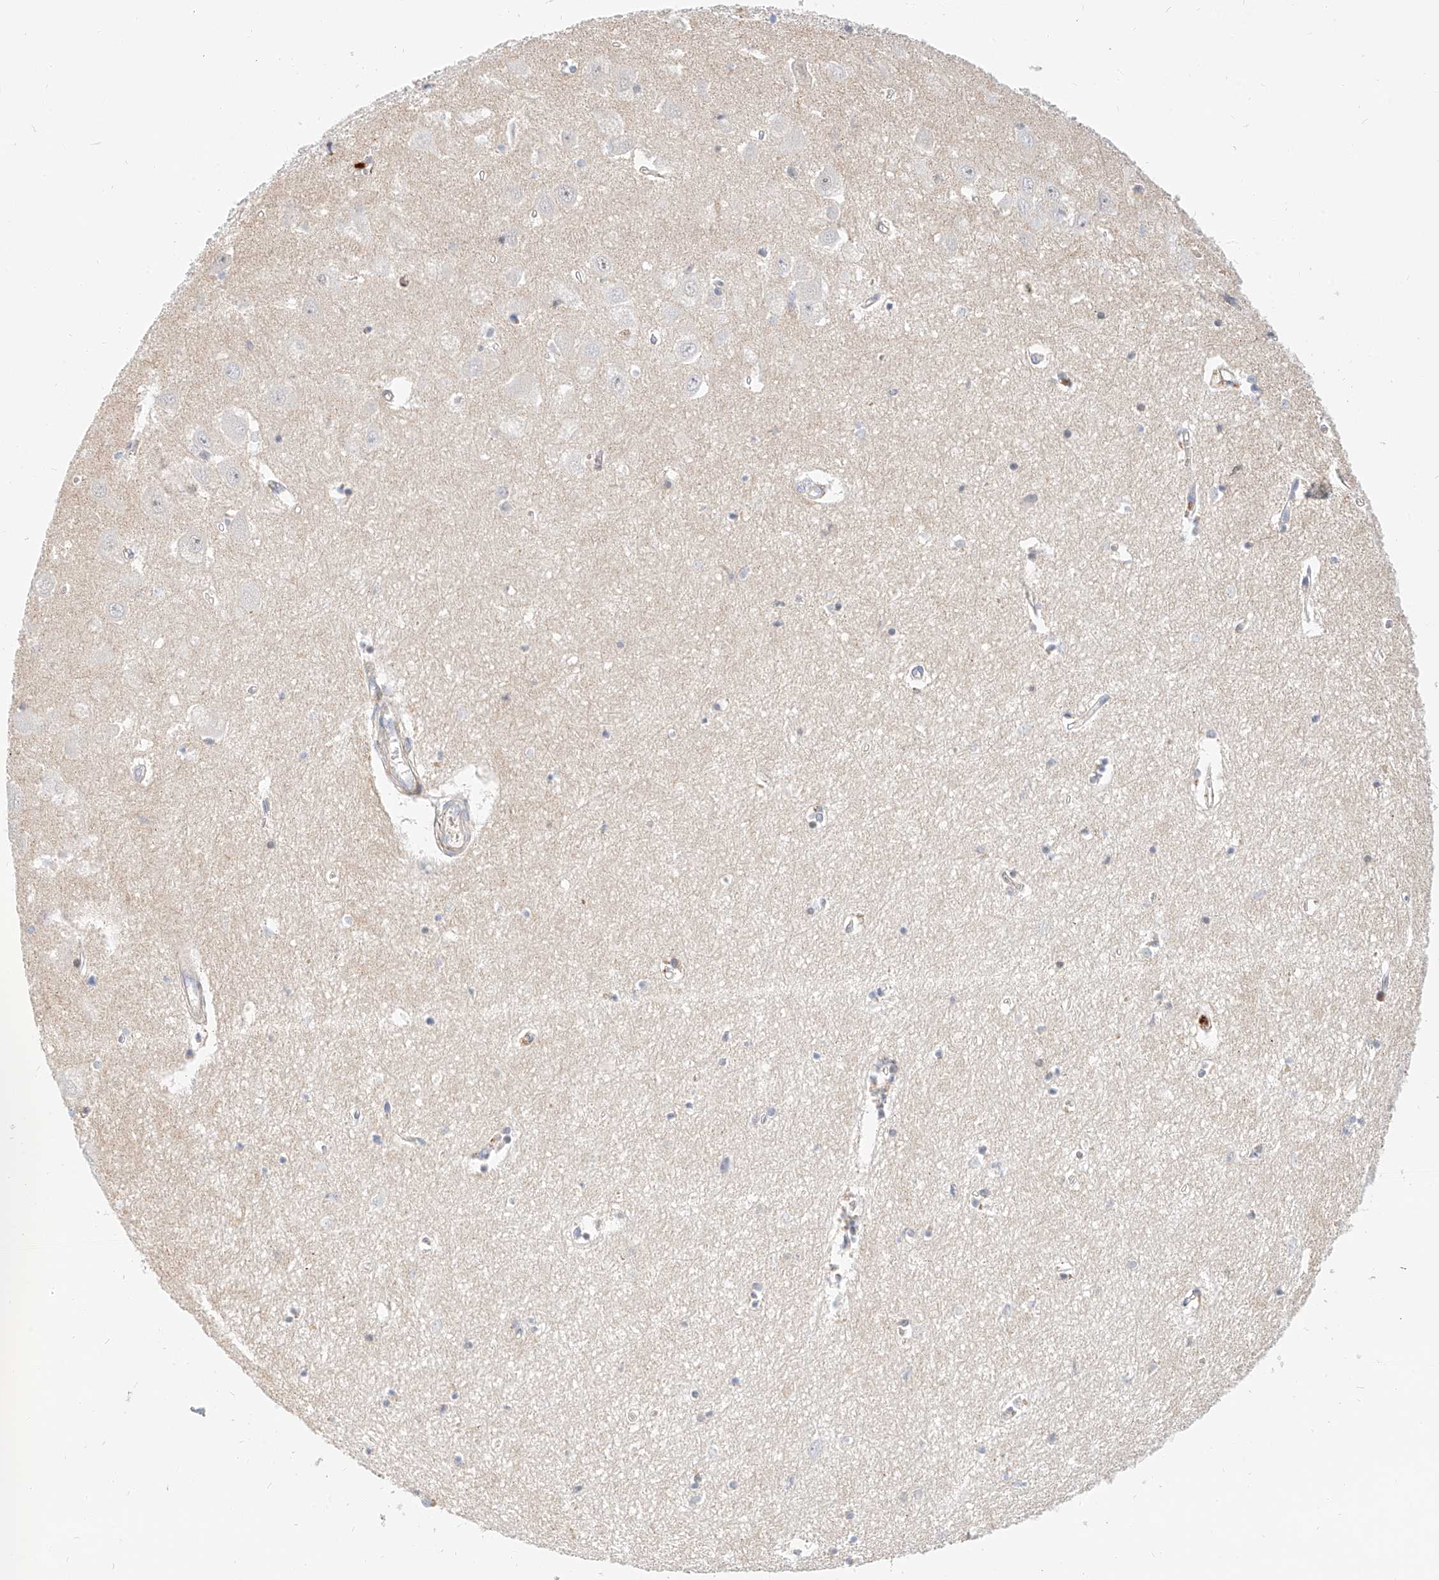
{"staining": {"intensity": "weak", "quantity": "<25%", "location": "nuclear"}, "tissue": "hippocampus", "cell_type": "Glial cells", "image_type": "normal", "snomed": [{"axis": "morphology", "description": "Normal tissue, NOS"}, {"axis": "topography", "description": "Hippocampus"}], "caption": "Immunohistochemistry (IHC) image of normal hippocampus stained for a protein (brown), which displays no expression in glial cells. The staining is performed using DAB brown chromogen with nuclei counter-stained in using hematoxylin.", "gene": "CBX8", "patient": {"sex": "female", "age": 64}}